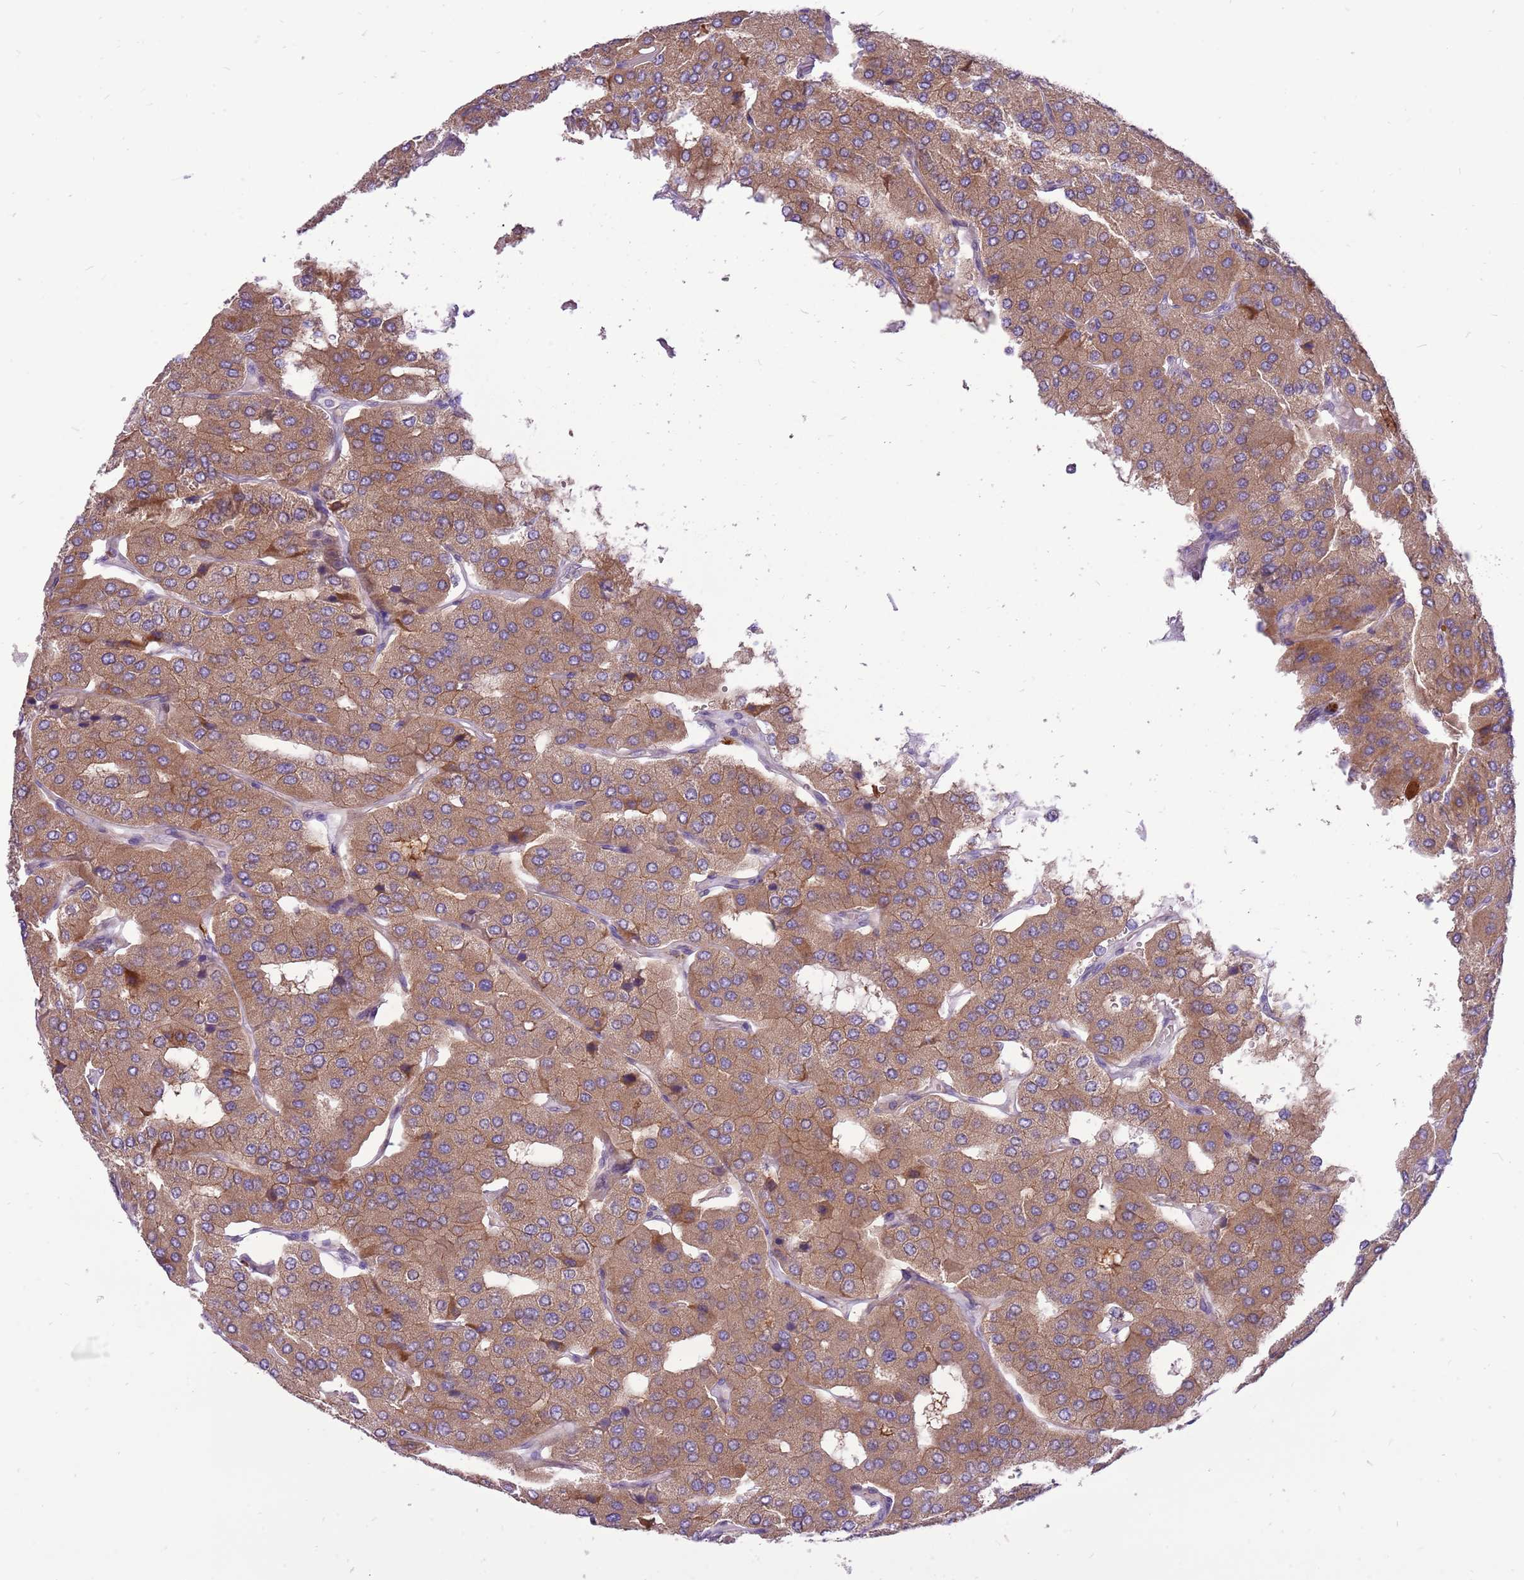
{"staining": {"intensity": "moderate", "quantity": ">75%", "location": "cytoplasmic/membranous"}, "tissue": "parathyroid gland", "cell_type": "Glandular cells", "image_type": "normal", "snomed": [{"axis": "morphology", "description": "Normal tissue, NOS"}, {"axis": "morphology", "description": "Adenoma, NOS"}, {"axis": "topography", "description": "Parathyroid gland"}], "caption": "Immunohistochemistry (IHC) micrograph of normal human parathyroid gland stained for a protein (brown), which shows medium levels of moderate cytoplasmic/membranous positivity in about >75% of glandular cells.", "gene": "WDR90", "patient": {"sex": "female", "age": 86}}